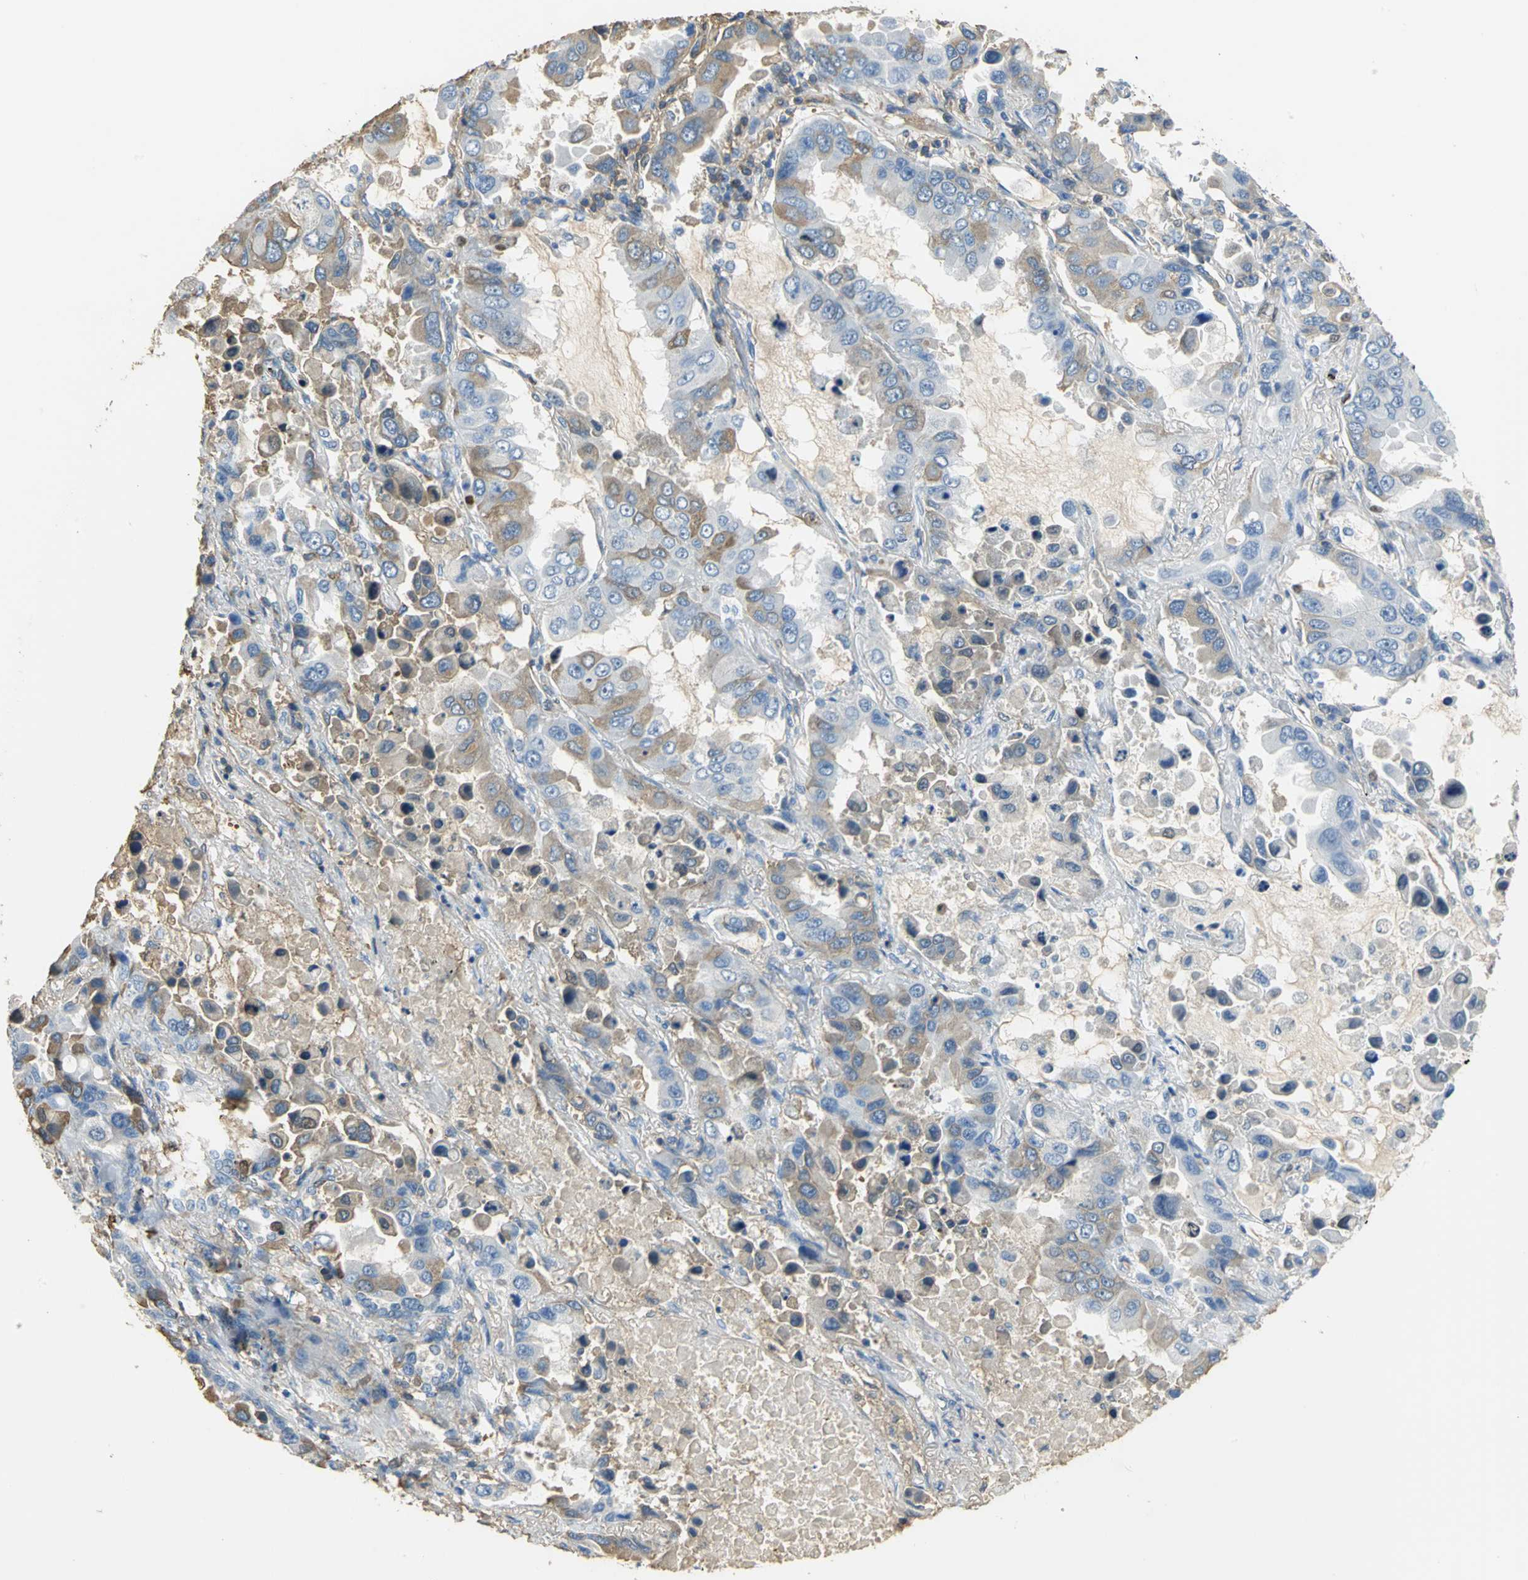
{"staining": {"intensity": "moderate", "quantity": "25%-75%", "location": "cytoplasmic/membranous"}, "tissue": "lung cancer", "cell_type": "Tumor cells", "image_type": "cancer", "snomed": [{"axis": "morphology", "description": "Adenocarcinoma, NOS"}, {"axis": "topography", "description": "Lung"}], "caption": "Adenocarcinoma (lung) tissue reveals moderate cytoplasmic/membranous staining in about 25%-75% of tumor cells", "gene": "GYG2", "patient": {"sex": "male", "age": 64}}